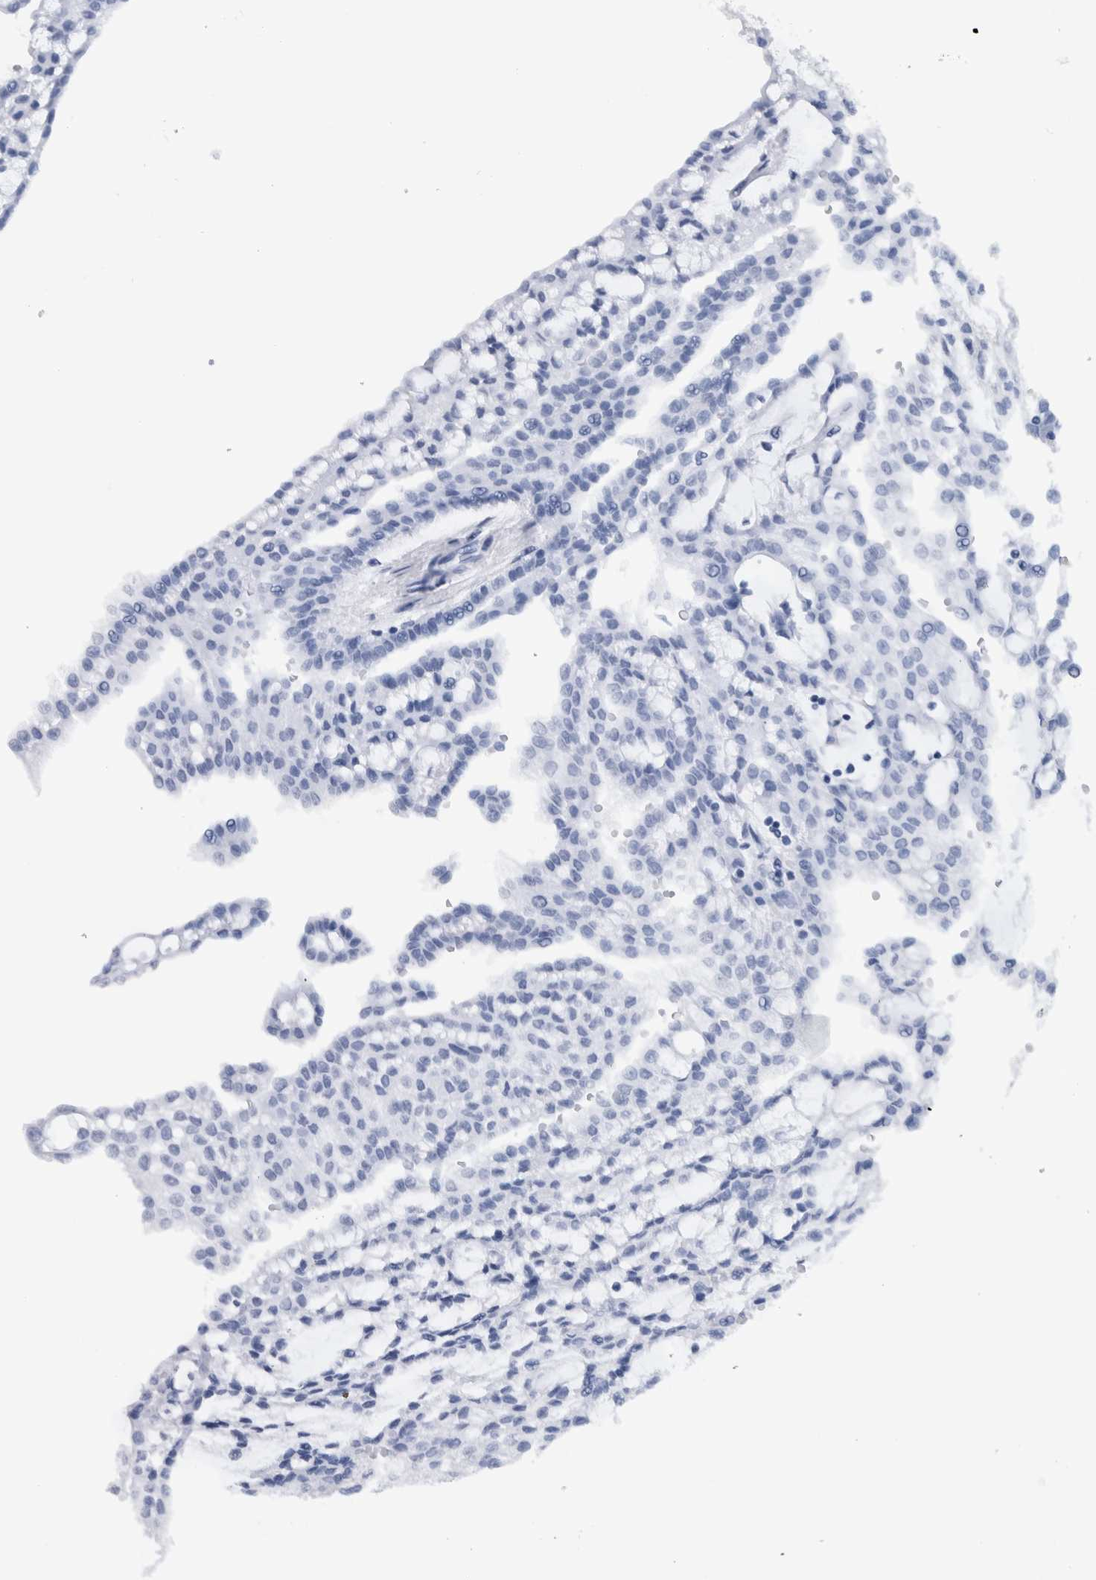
{"staining": {"intensity": "moderate", "quantity": "25%-75%", "location": "cytoplasmic/membranous"}, "tissue": "renal cancer", "cell_type": "Tumor cells", "image_type": "cancer", "snomed": [{"axis": "morphology", "description": "Adenocarcinoma, NOS"}, {"axis": "topography", "description": "Kidney"}], "caption": "Renal cancer (adenocarcinoma) stained for a protein (brown) exhibits moderate cytoplasmic/membranous positive positivity in about 25%-75% of tumor cells.", "gene": "CD63", "patient": {"sex": "male", "age": 63}}